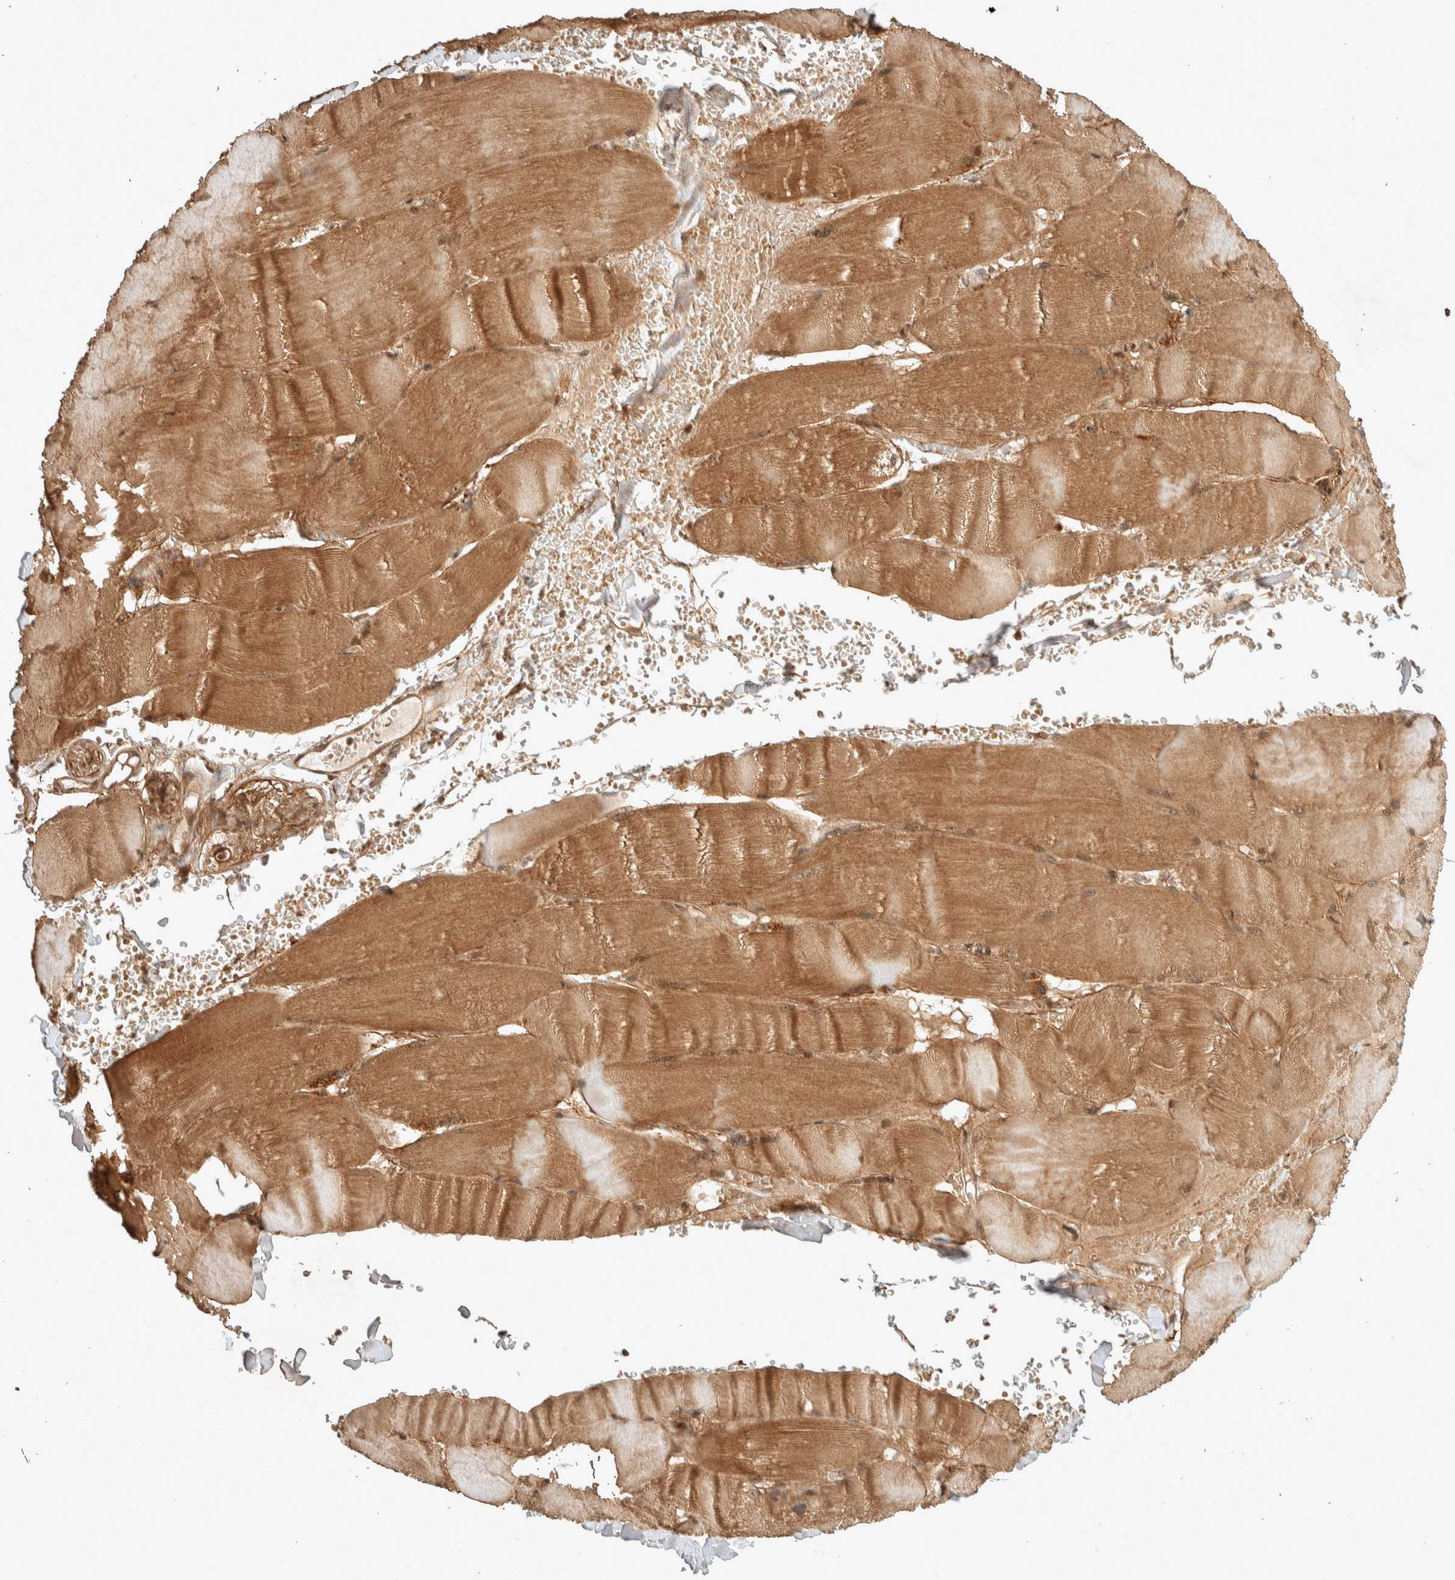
{"staining": {"intensity": "moderate", "quantity": ">75%", "location": "cytoplasmic/membranous"}, "tissue": "skeletal muscle", "cell_type": "Myocytes", "image_type": "normal", "snomed": [{"axis": "morphology", "description": "Normal tissue, NOS"}, {"axis": "topography", "description": "Skin"}, {"axis": "topography", "description": "Skeletal muscle"}], "caption": "The histopathology image reveals a brown stain indicating the presence of a protein in the cytoplasmic/membranous of myocytes in skeletal muscle.", "gene": "THRA", "patient": {"sex": "male", "age": 83}}